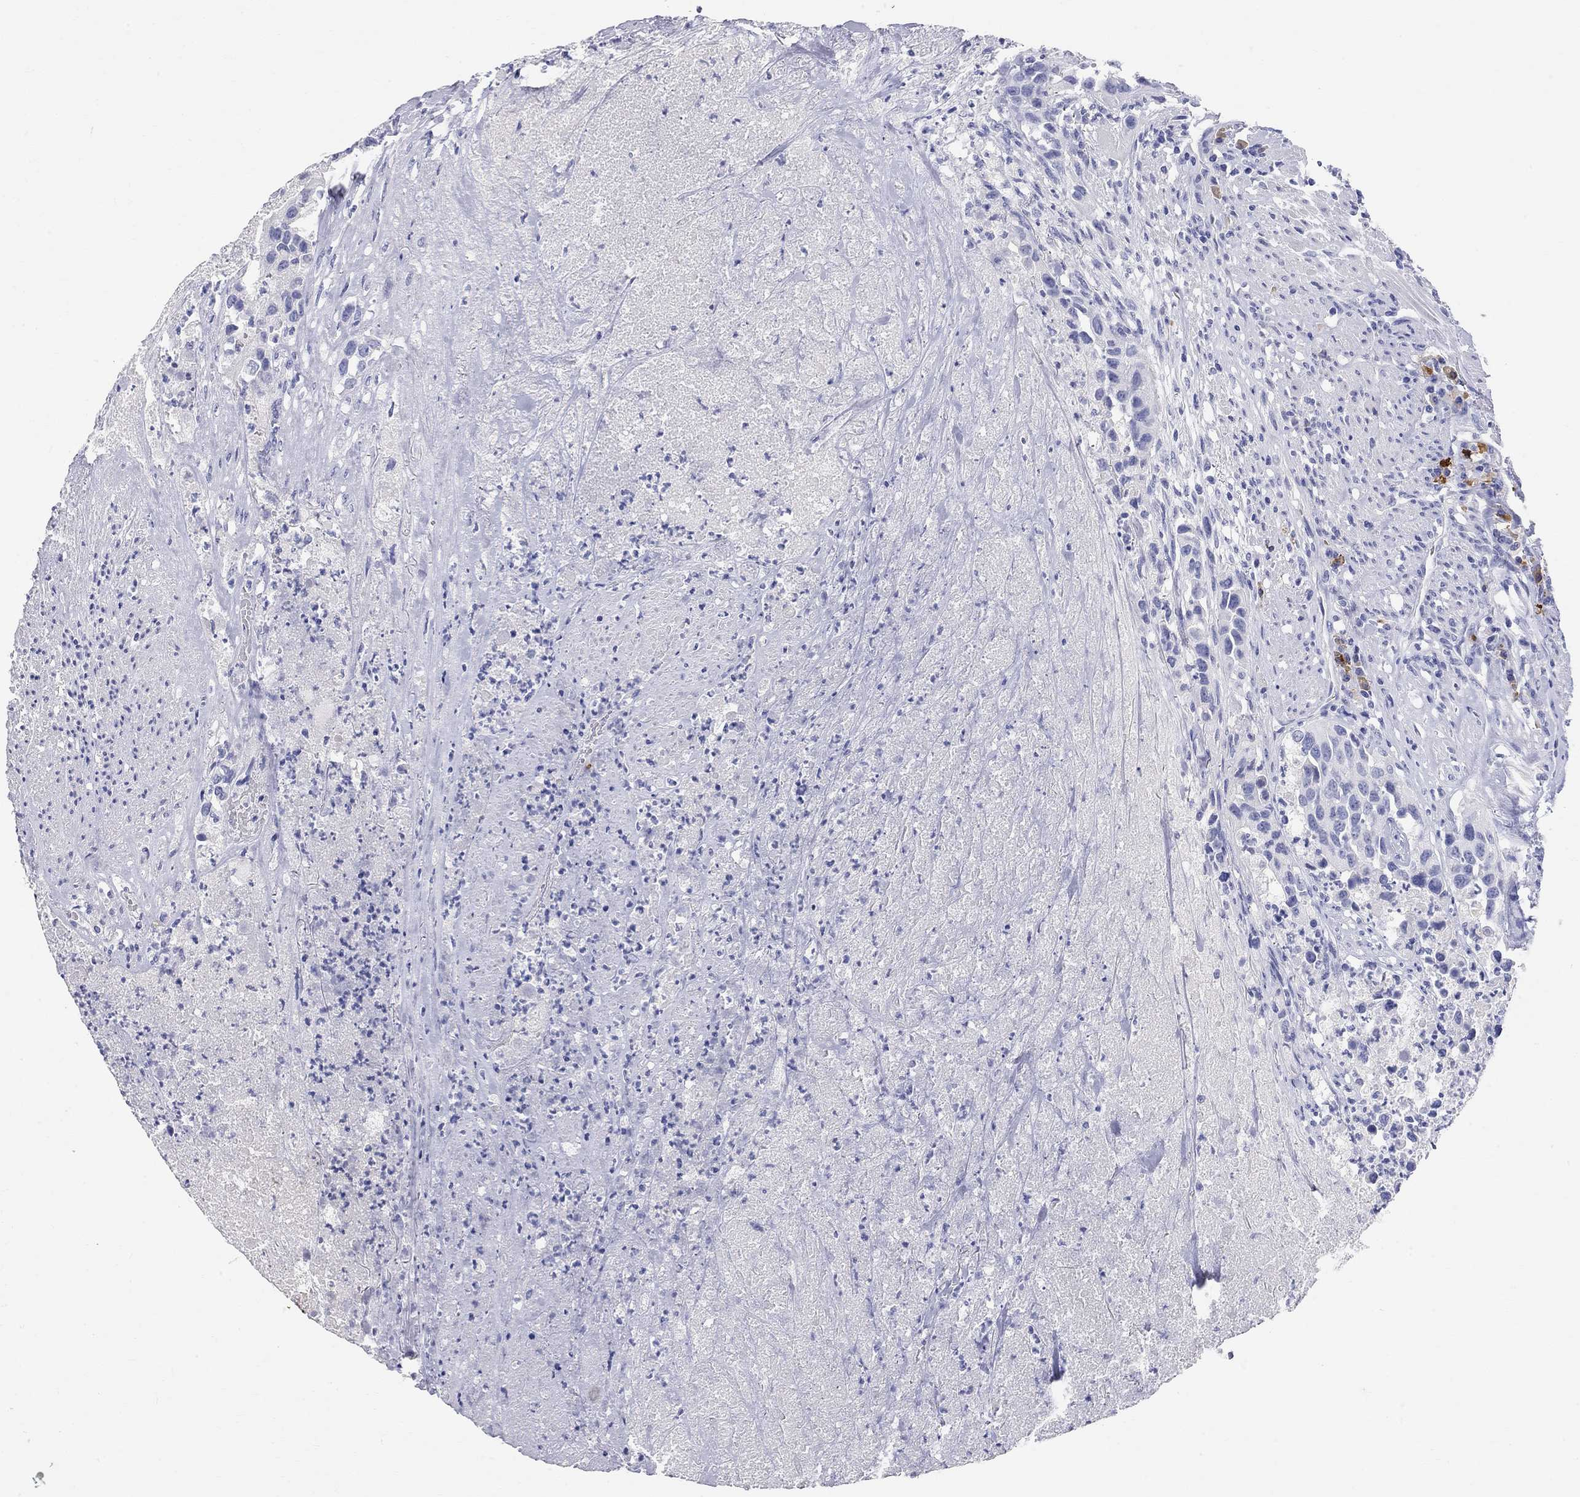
{"staining": {"intensity": "negative", "quantity": "none", "location": "none"}, "tissue": "urothelial cancer", "cell_type": "Tumor cells", "image_type": "cancer", "snomed": [{"axis": "morphology", "description": "Urothelial carcinoma, High grade"}, {"axis": "topography", "description": "Urinary bladder"}], "caption": "Human urothelial cancer stained for a protein using immunohistochemistry (IHC) reveals no staining in tumor cells.", "gene": "PHOX2B", "patient": {"sex": "female", "age": 73}}